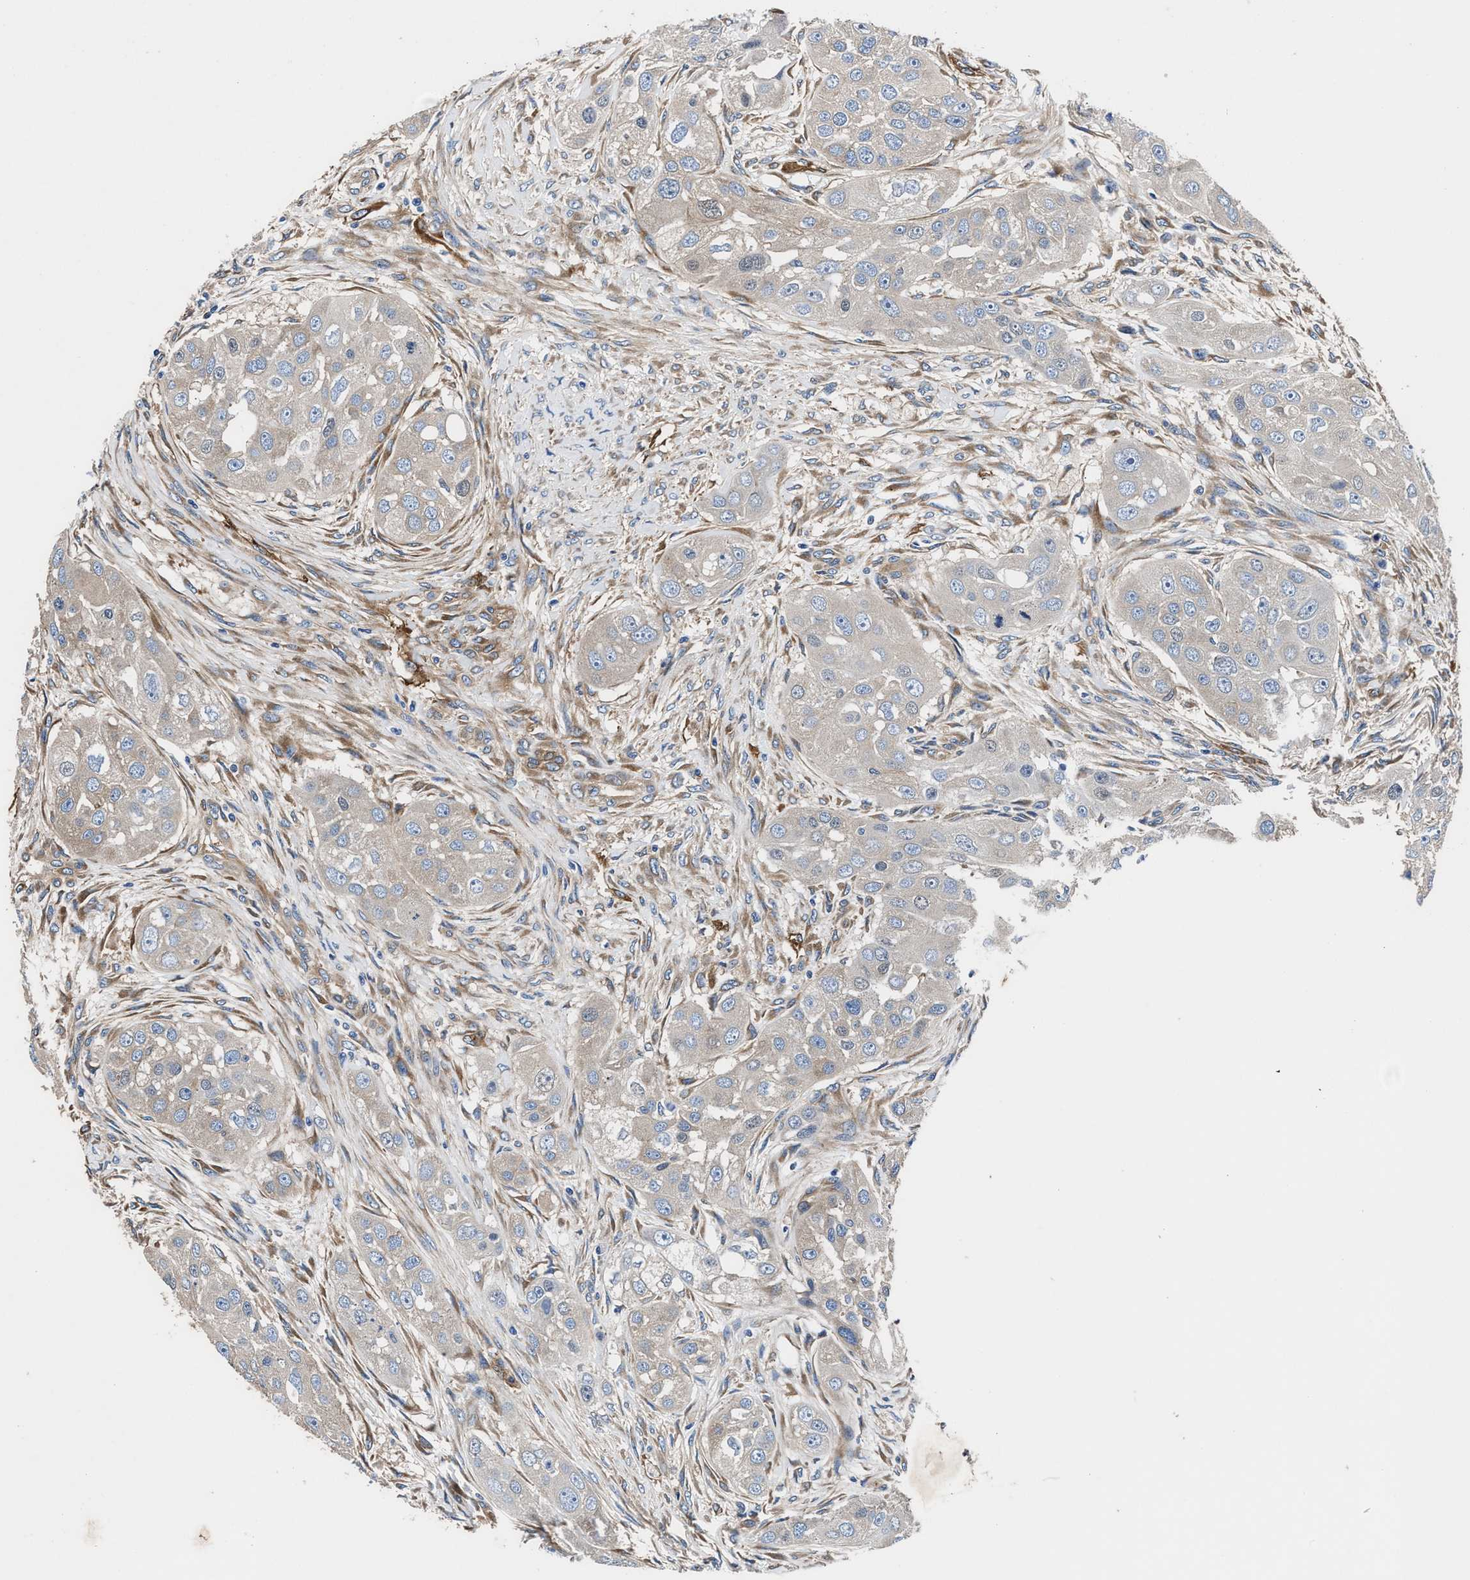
{"staining": {"intensity": "negative", "quantity": "none", "location": "none"}, "tissue": "head and neck cancer", "cell_type": "Tumor cells", "image_type": "cancer", "snomed": [{"axis": "morphology", "description": "Normal tissue, NOS"}, {"axis": "morphology", "description": "Squamous cell carcinoma, NOS"}, {"axis": "topography", "description": "Skeletal muscle"}, {"axis": "topography", "description": "Head-Neck"}], "caption": "This is a micrograph of immunohistochemistry staining of head and neck cancer, which shows no positivity in tumor cells.", "gene": "SH3GL1", "patient": {"sex": "male", "age": 51}}